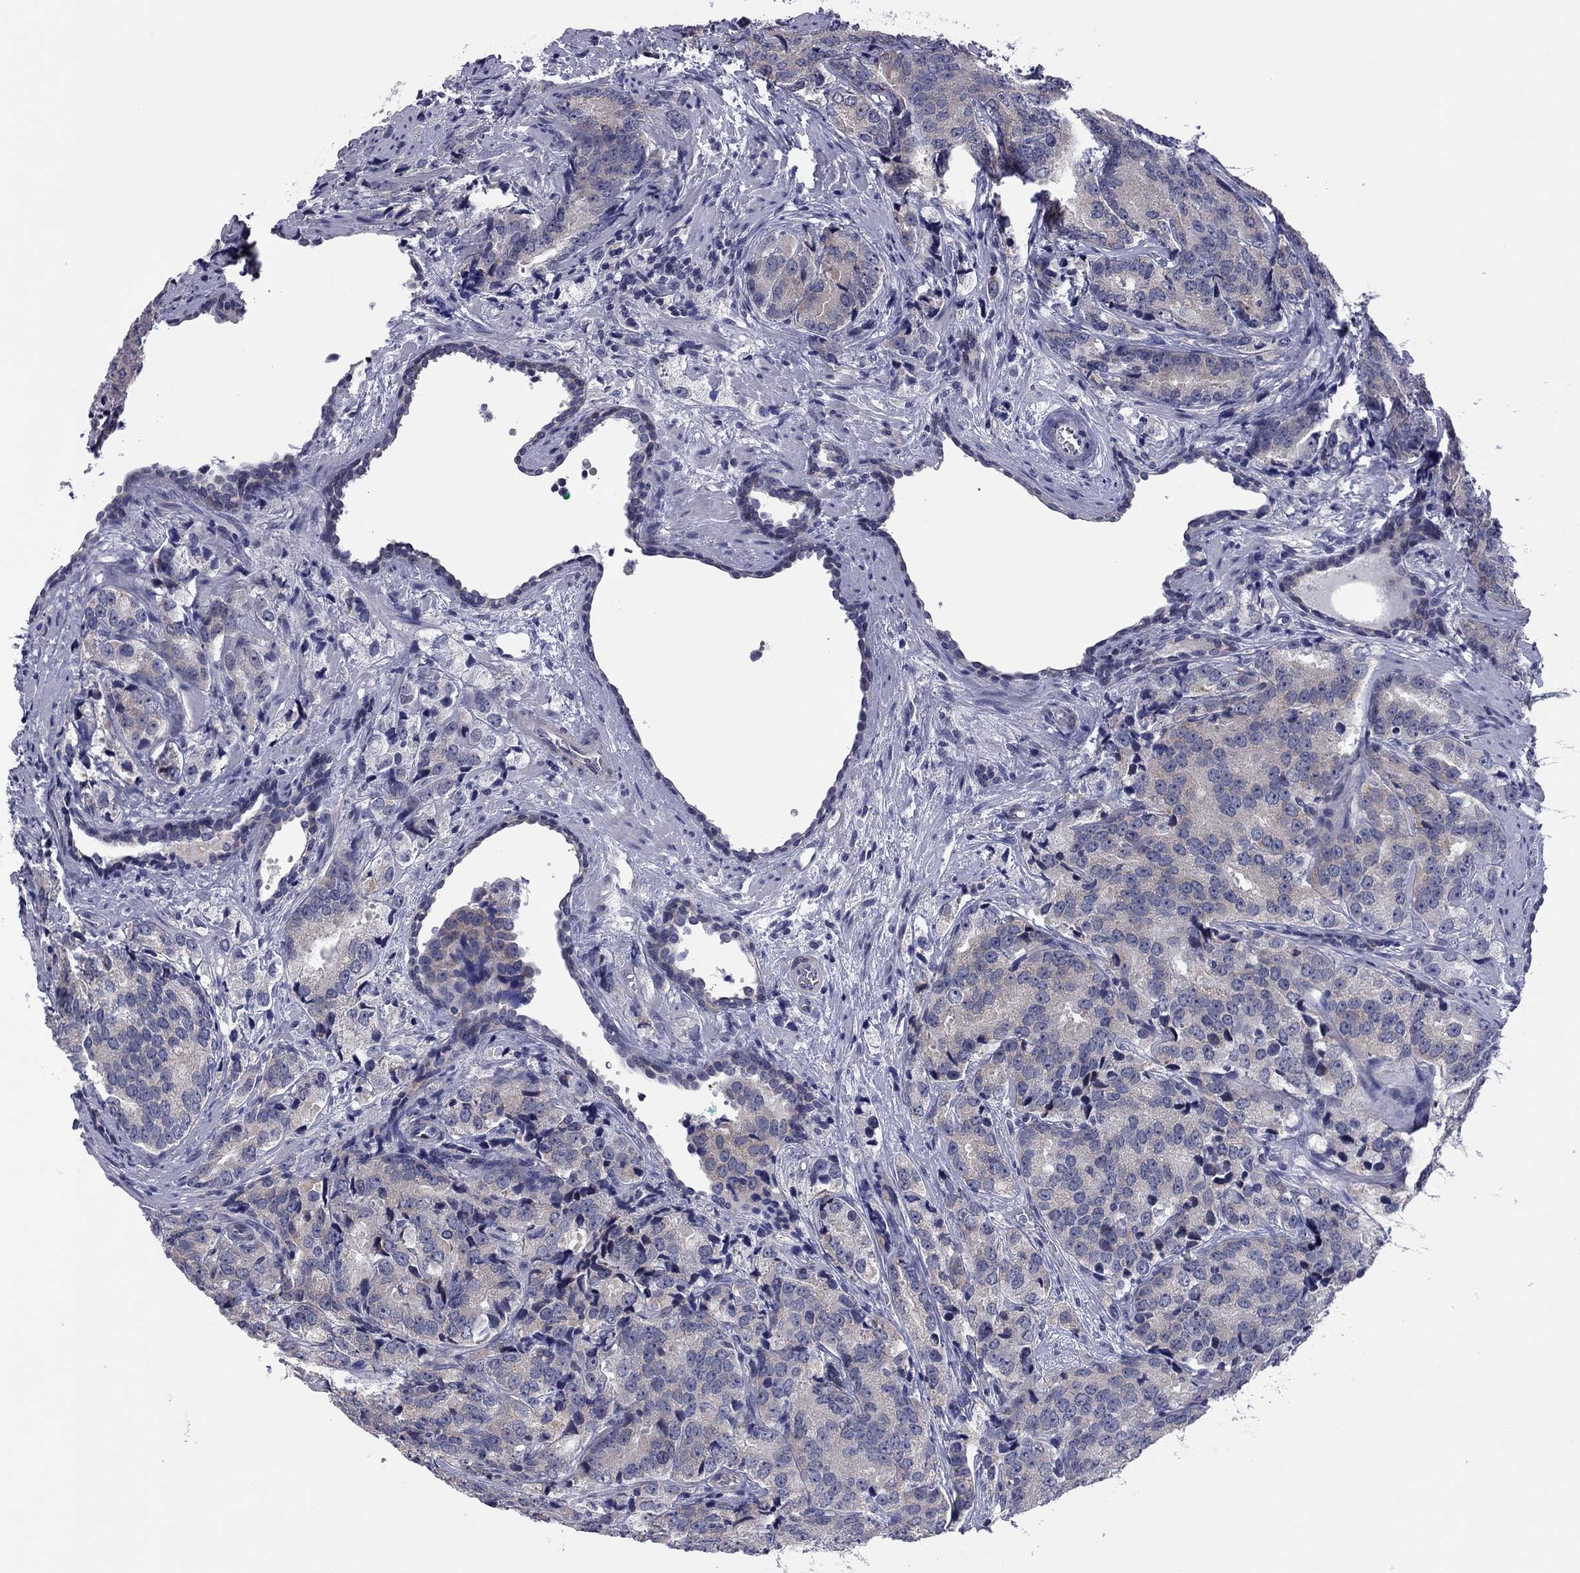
{"staining": {"intensity": "negative", "quantity": "none", "location": "none"}, "tissue": "prostate cancer", "cell_type": "Tumor cells", "image_type": "cancer", "snomed": [{"axis": "morphology", "description": "Adenocarcinoma, NOS"}, {"axis": "topography", "description": "Prostate"}], "caption": "Immunohistochemical staining of adenocarcinoma (prostate) shows no significant expression in tumor cells.", "gene": "POU5F2", "patient": {"sex": "male", "age": 71}}